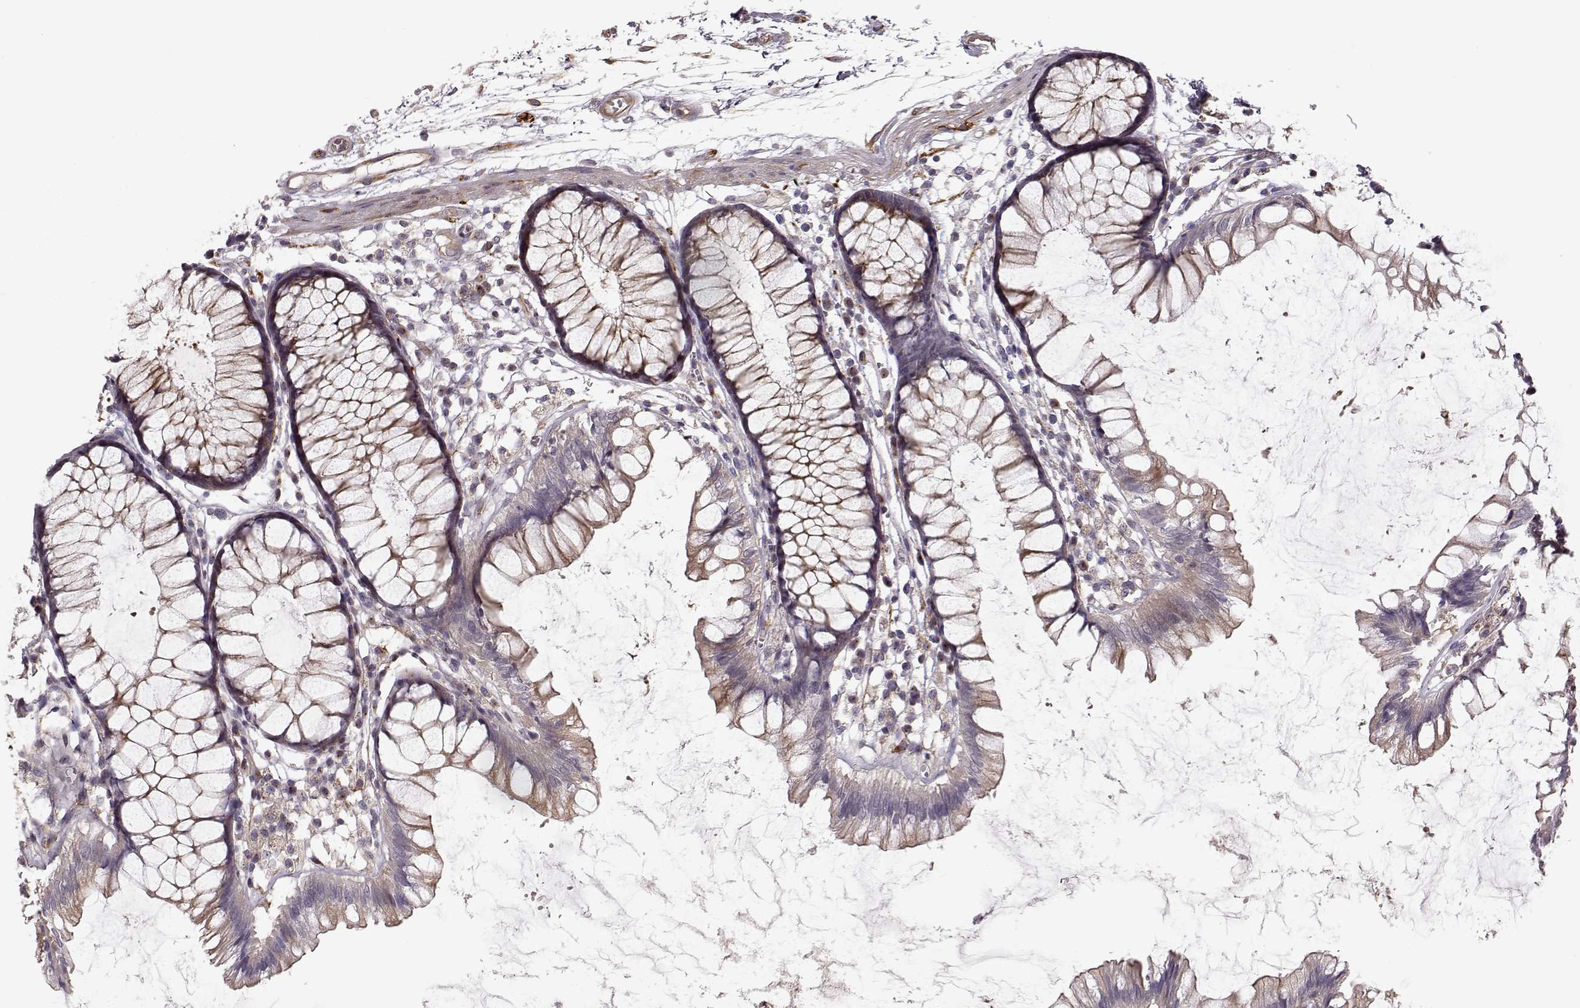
{"staining": {"intensity": "moderate", "quantity": ">75%", "location": "cytoplasmic/membranous"}, "tissue": "colon", "cell_type": "Endothelial cells", "image_type": "normal", "snomed": [{"axis": "morphology", "description": "Normal tissue, NOS"}, {"axis": "morphology", "description": "Adenocarcinoma, NOS"}, {"axis": "topography", "description": "Colon"}], "caption": "Brown immunohistochemical staining in normal human colon exhibits moderate cytoplasmic/membranous staining in about >75% of endothelial cells.", "gene": "MTR", "patient": {"sex": "male", "age": 65}}